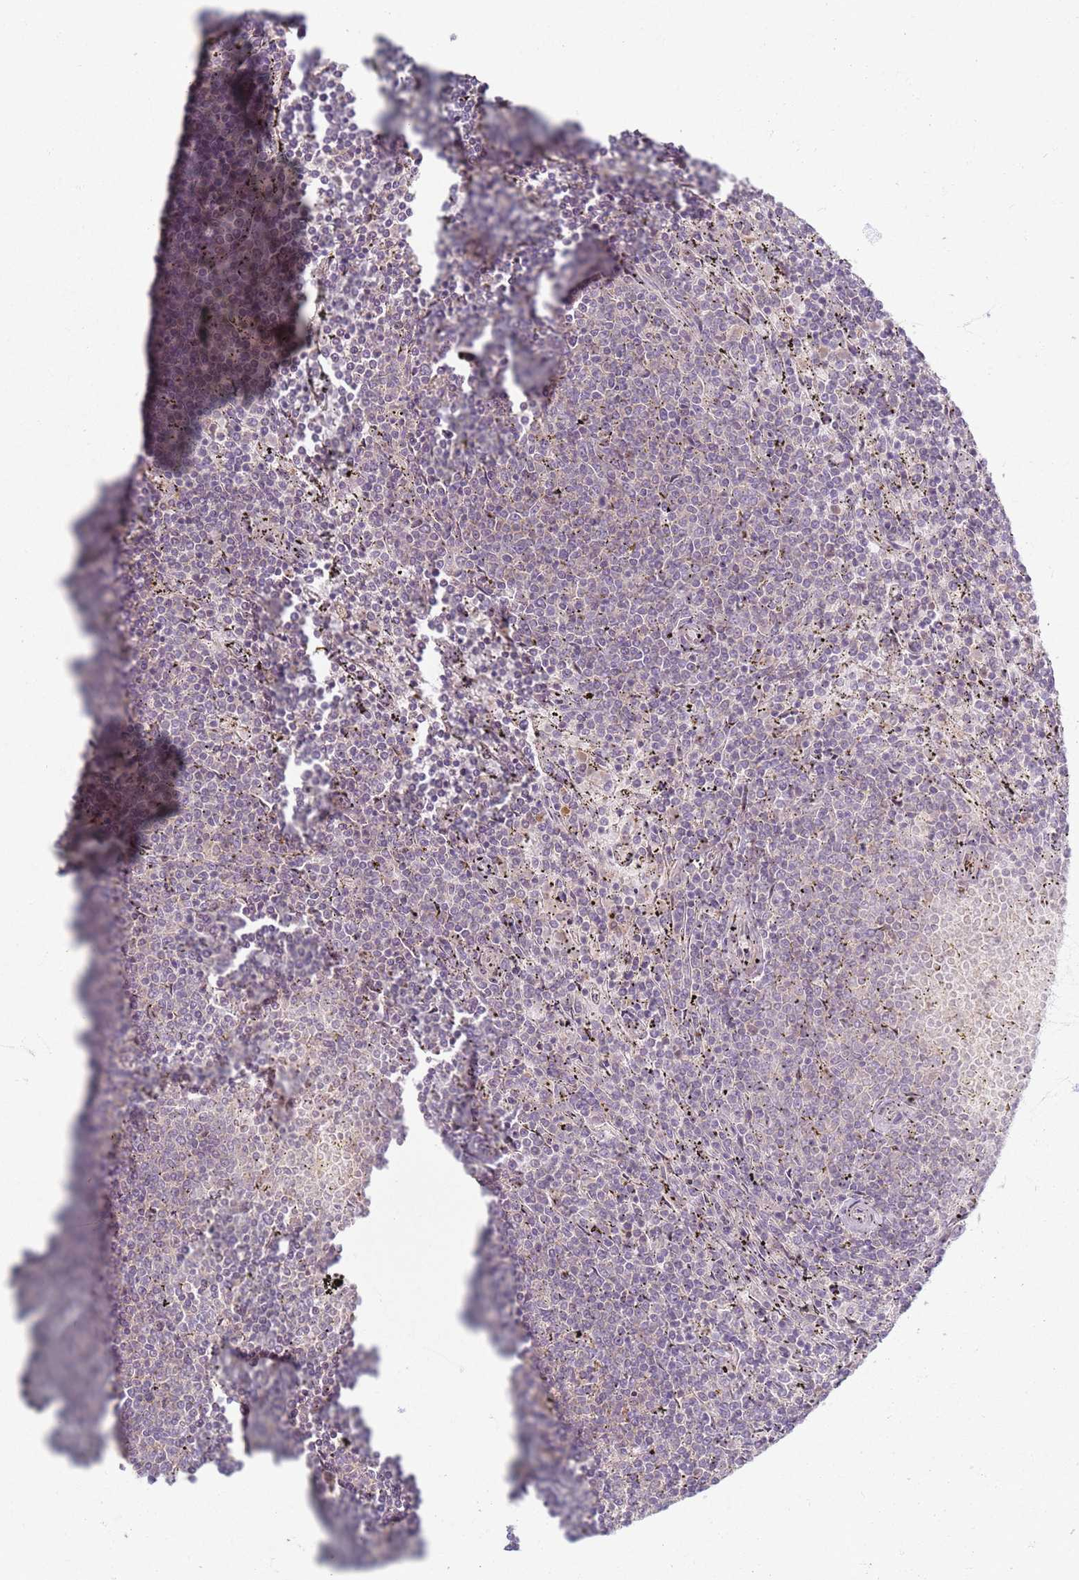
{"staining": {"intensity": "negative", "quantity": "none", "location": "none"}, "tissue": "lymphoma", "cell_type": "Tumor cells", "image_type": "cancer", "snomed": [{"axis": "morphology", "description": "Malignant lymphoma, non-Hodgkin's type, Low grade"}, {"axis": "topography", "description": "Spleen"}], "caption": "A photomicrograph of human lymphoma is negative for staining in tumor cells. The staining is performed using DAB (3,3'-diaminobenzidine) brown chromogen with nuclei counter-stained in using hematoxylin.", "gene": "ZDHHC2", "patient": {"sex": "female", "age": 50}}